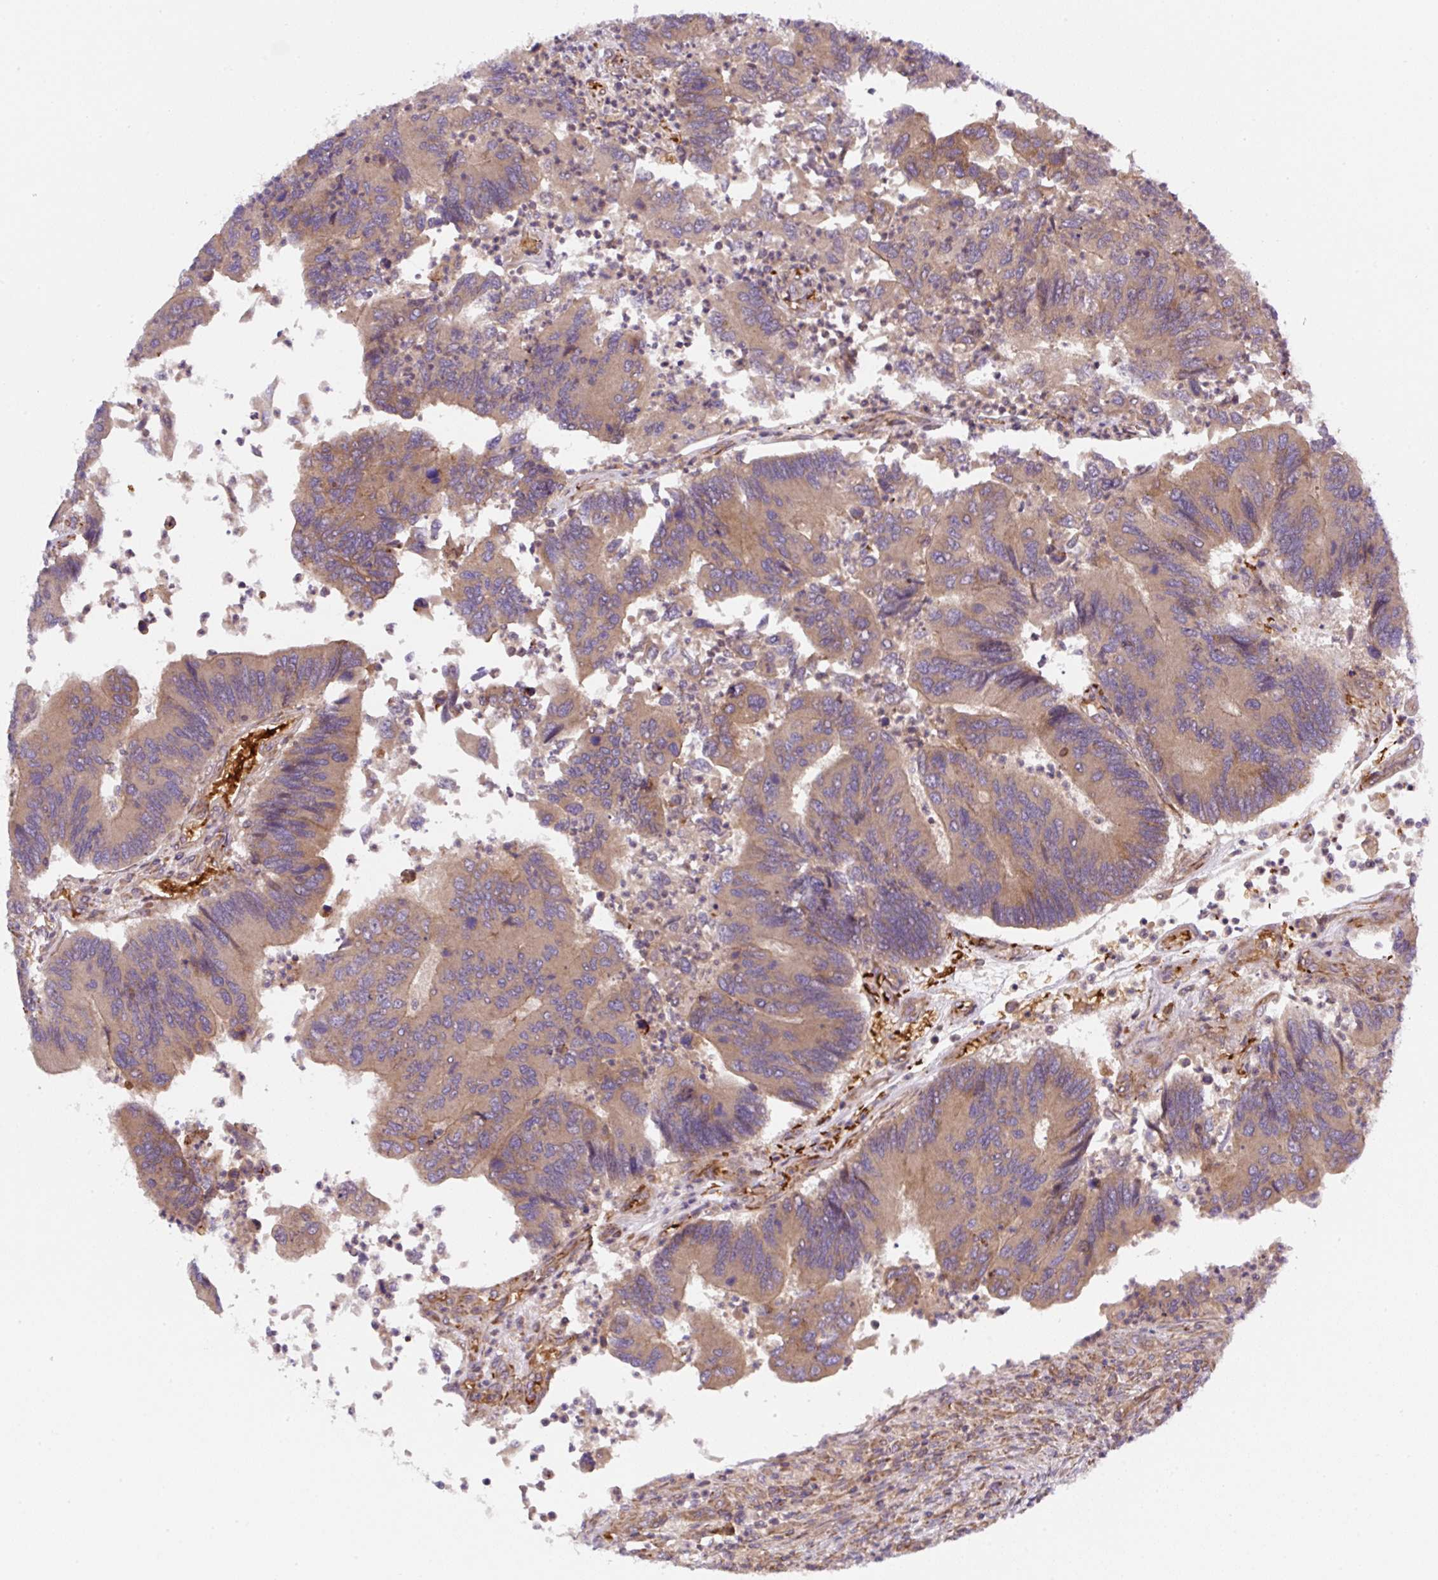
{"staining": {"intensity": "weak", "quantity": ">75%", "location": "cytoplasmic/membranous"}, "tissue": "colorectal cancer", "cell_type": "Tumor cells", "image_type": "cancer", "snomed": [{"axis": "morphology", "description": "Adenocarcinoma, NOS"}, {"axis": "topography", "description": "Colon"}], "caption": "Human adenocarcinoma (colorectal) stained with a protein marker reveals weak staining in tumor cells.", "gene": "APOBEC3D", "patient": {"sex": "female", "age": 67}}